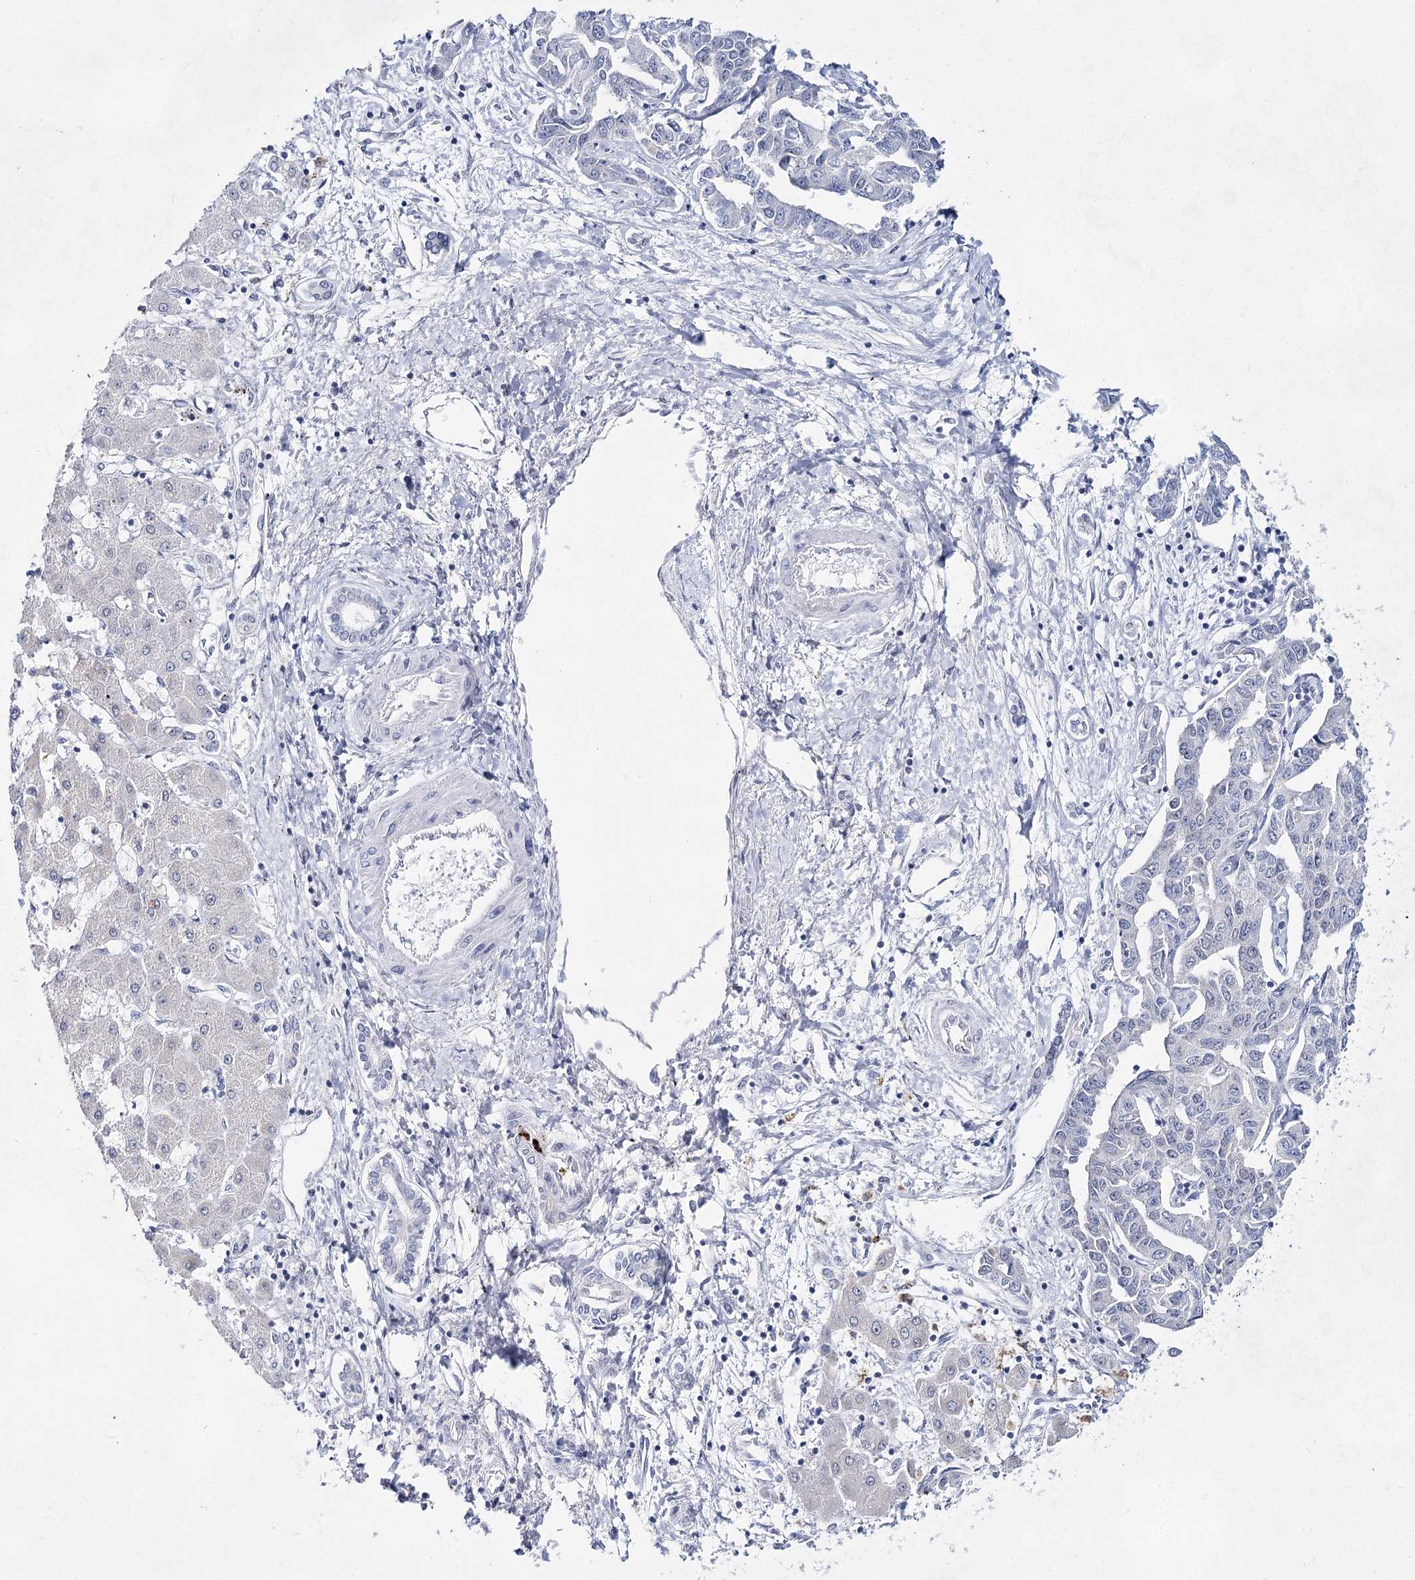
{"staining": {"intensity": "negative", "quantity": "none", "location": "none"}, "tissue": "liver cancer", "cell_type": "Tumor cells", "image_type": "cancer", "snomed": [{"axis": "morphology", "description": "Cholangiocarcinoma"}, {"axis": "topography", "description": "Liver"}], "caption": "Human liver cholangiocarcinoma stained for a protein using immunohistochemistry exhibits no positivity in tumor cells.", "gene": "BPHL", "patient": {"sex": "male", "age": 59}}